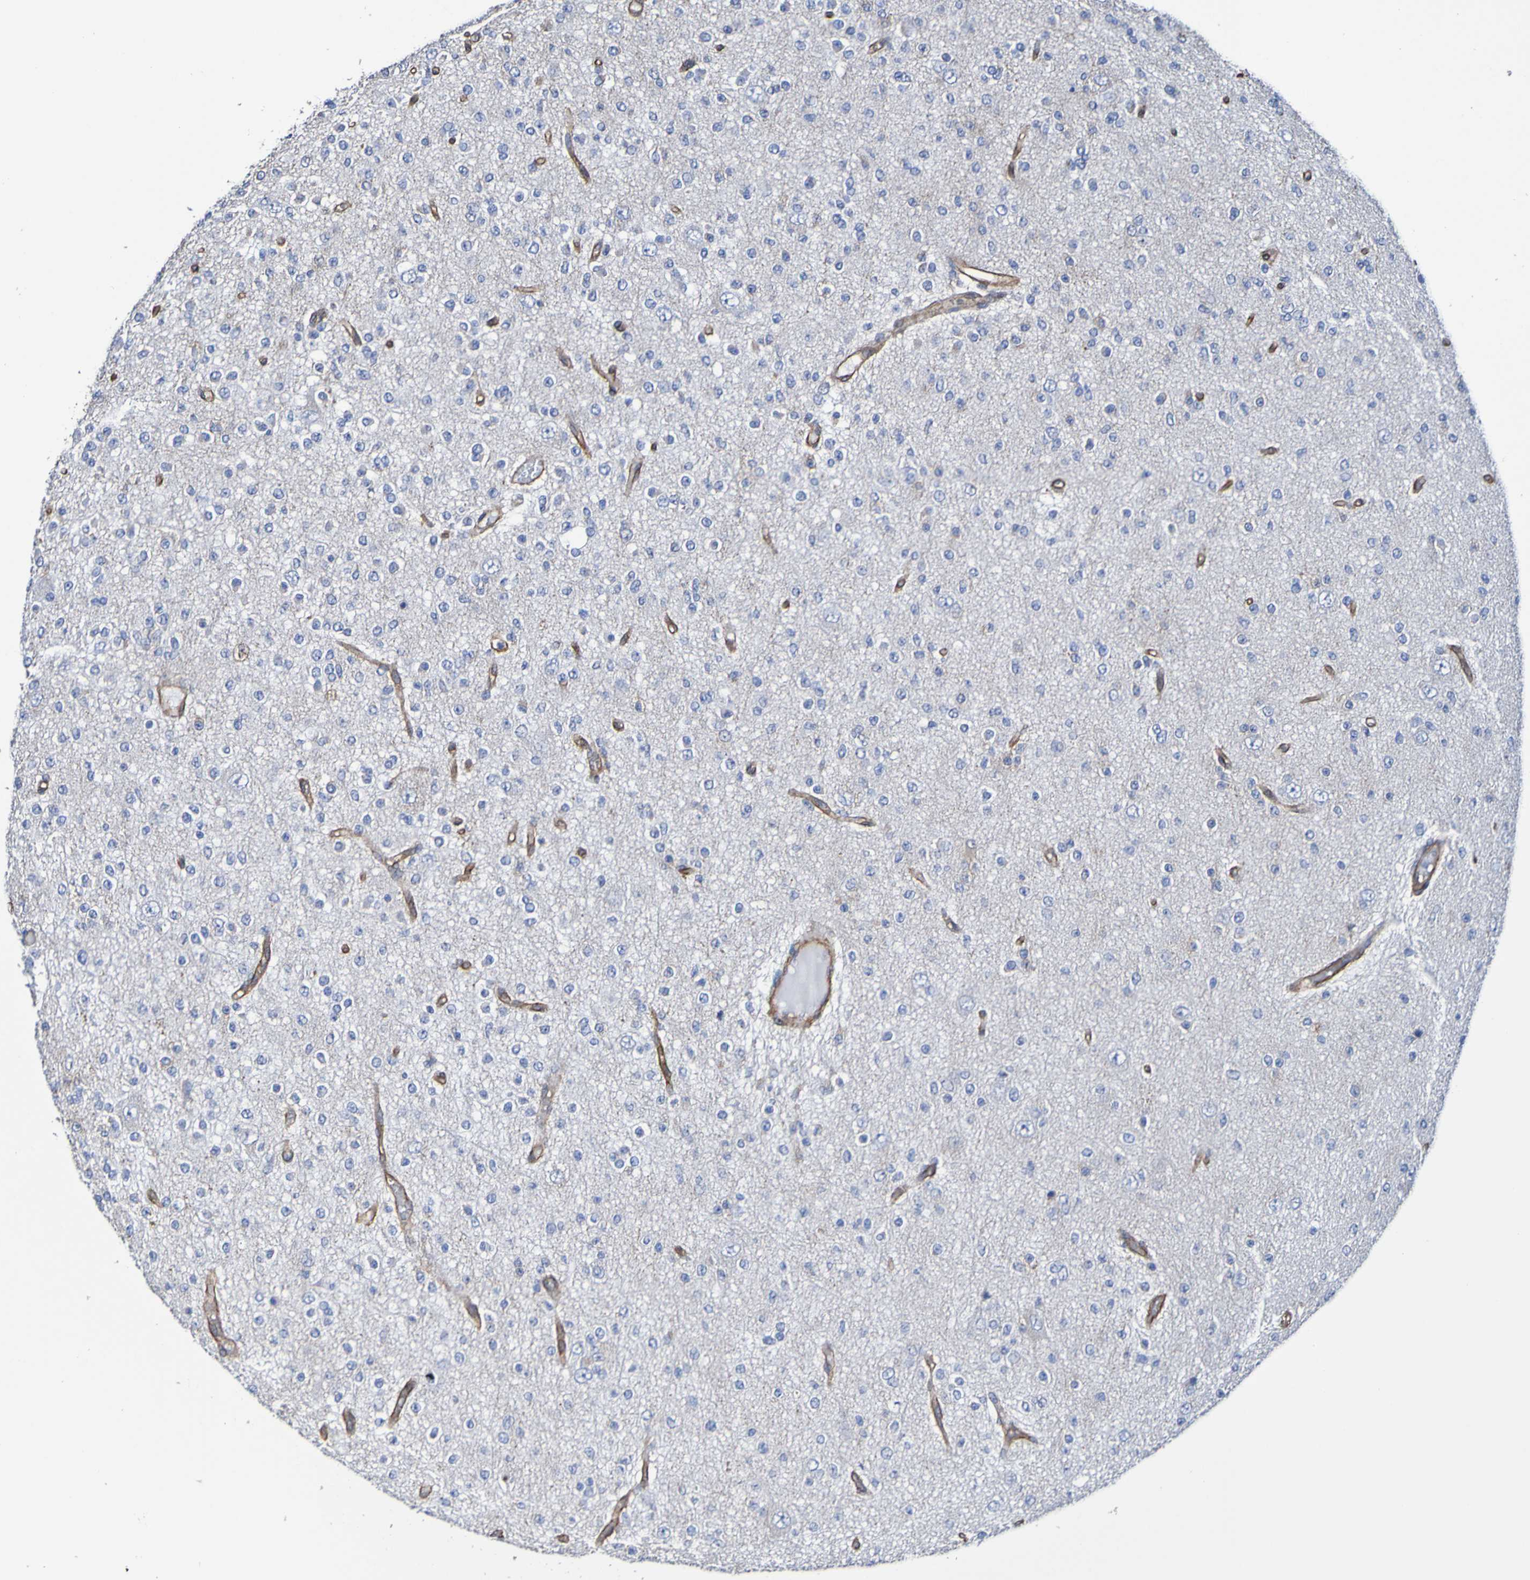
{"staining": {"intensity": "negative", "quantity": "none", "location": "none"}, "tissue": "glioma", "cell_type": "Tumor cells", "image_type": "cancer", "snomed": [{"axis": "morphology", "description": "Glioma, malignant, Low grade"}, {"axis": "topography", "description": "Brain"}], "caption": "Image shows no significant protein expression in tumor cells of malignant glioma (low-grade).", "gene": "ELMOD3", "patient": {"sex": "male", "age": 38}}